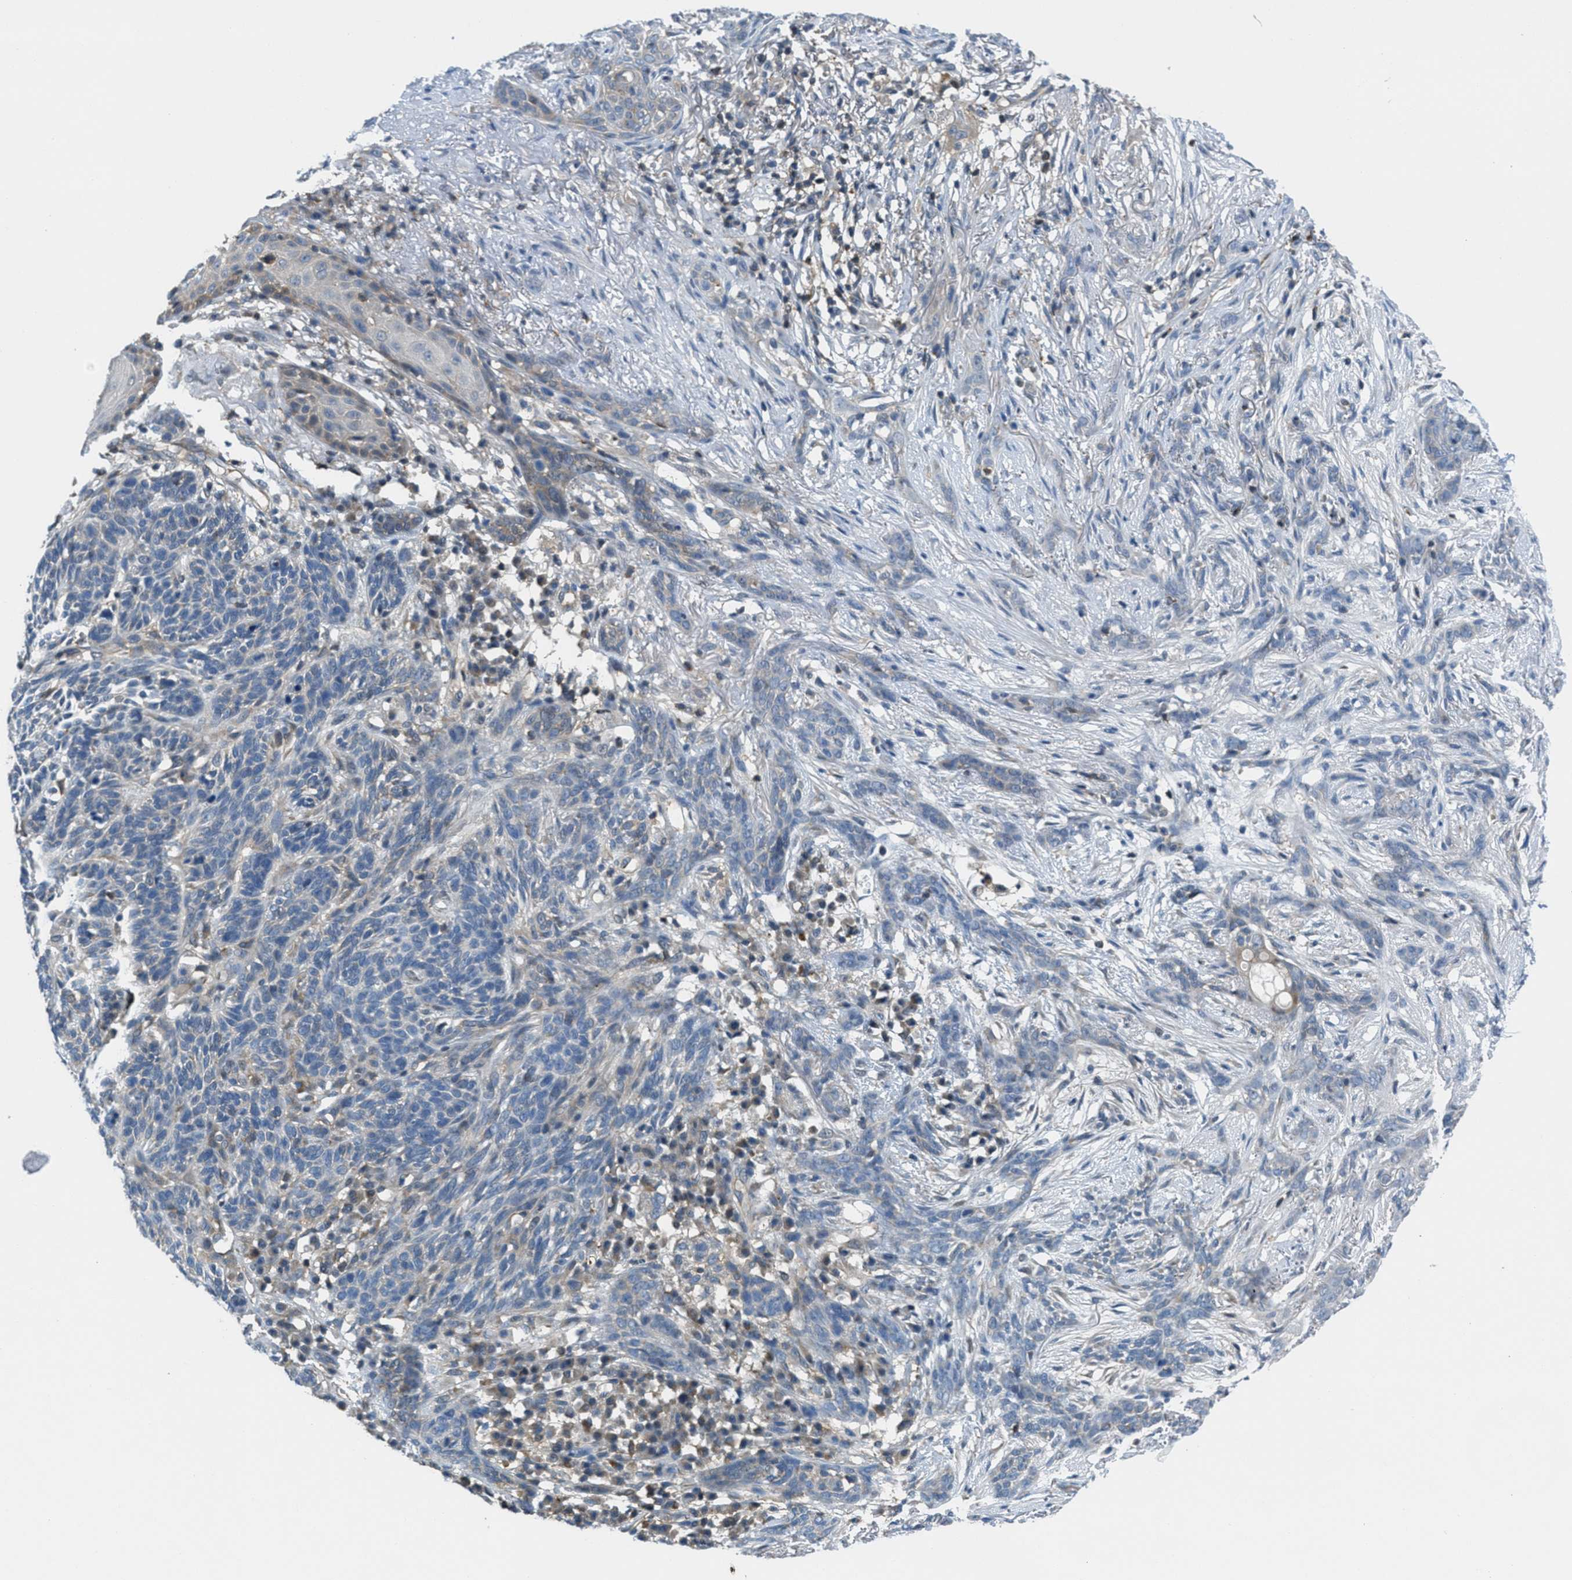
{"staining": {"intensity": "negative", "quantity": "none", "location": "none"}, "tissue": "skin cancer", "cell_type": "Tumor cells", "image_type": "cancer", "snomed": [{"axis": "morphology", "description": "Basal cell carcinoma"}, {"axis": "morphology", "description": "Adnexal tumor, benign"}, {"axis": "topography", "description": "Skin"}], "caption": "Skin cancer (basal cell carcinoma) was stained to show a protein in brown. There is no significant positivity in tumor cells. The staining is performed using DAB (3,3'-diaminobenzidine) brown chromogen with nuclei counter-stained in using hematoxylin.", "gene": "PIP5K1C", "patient": {"sex": "female", "age": 42}}